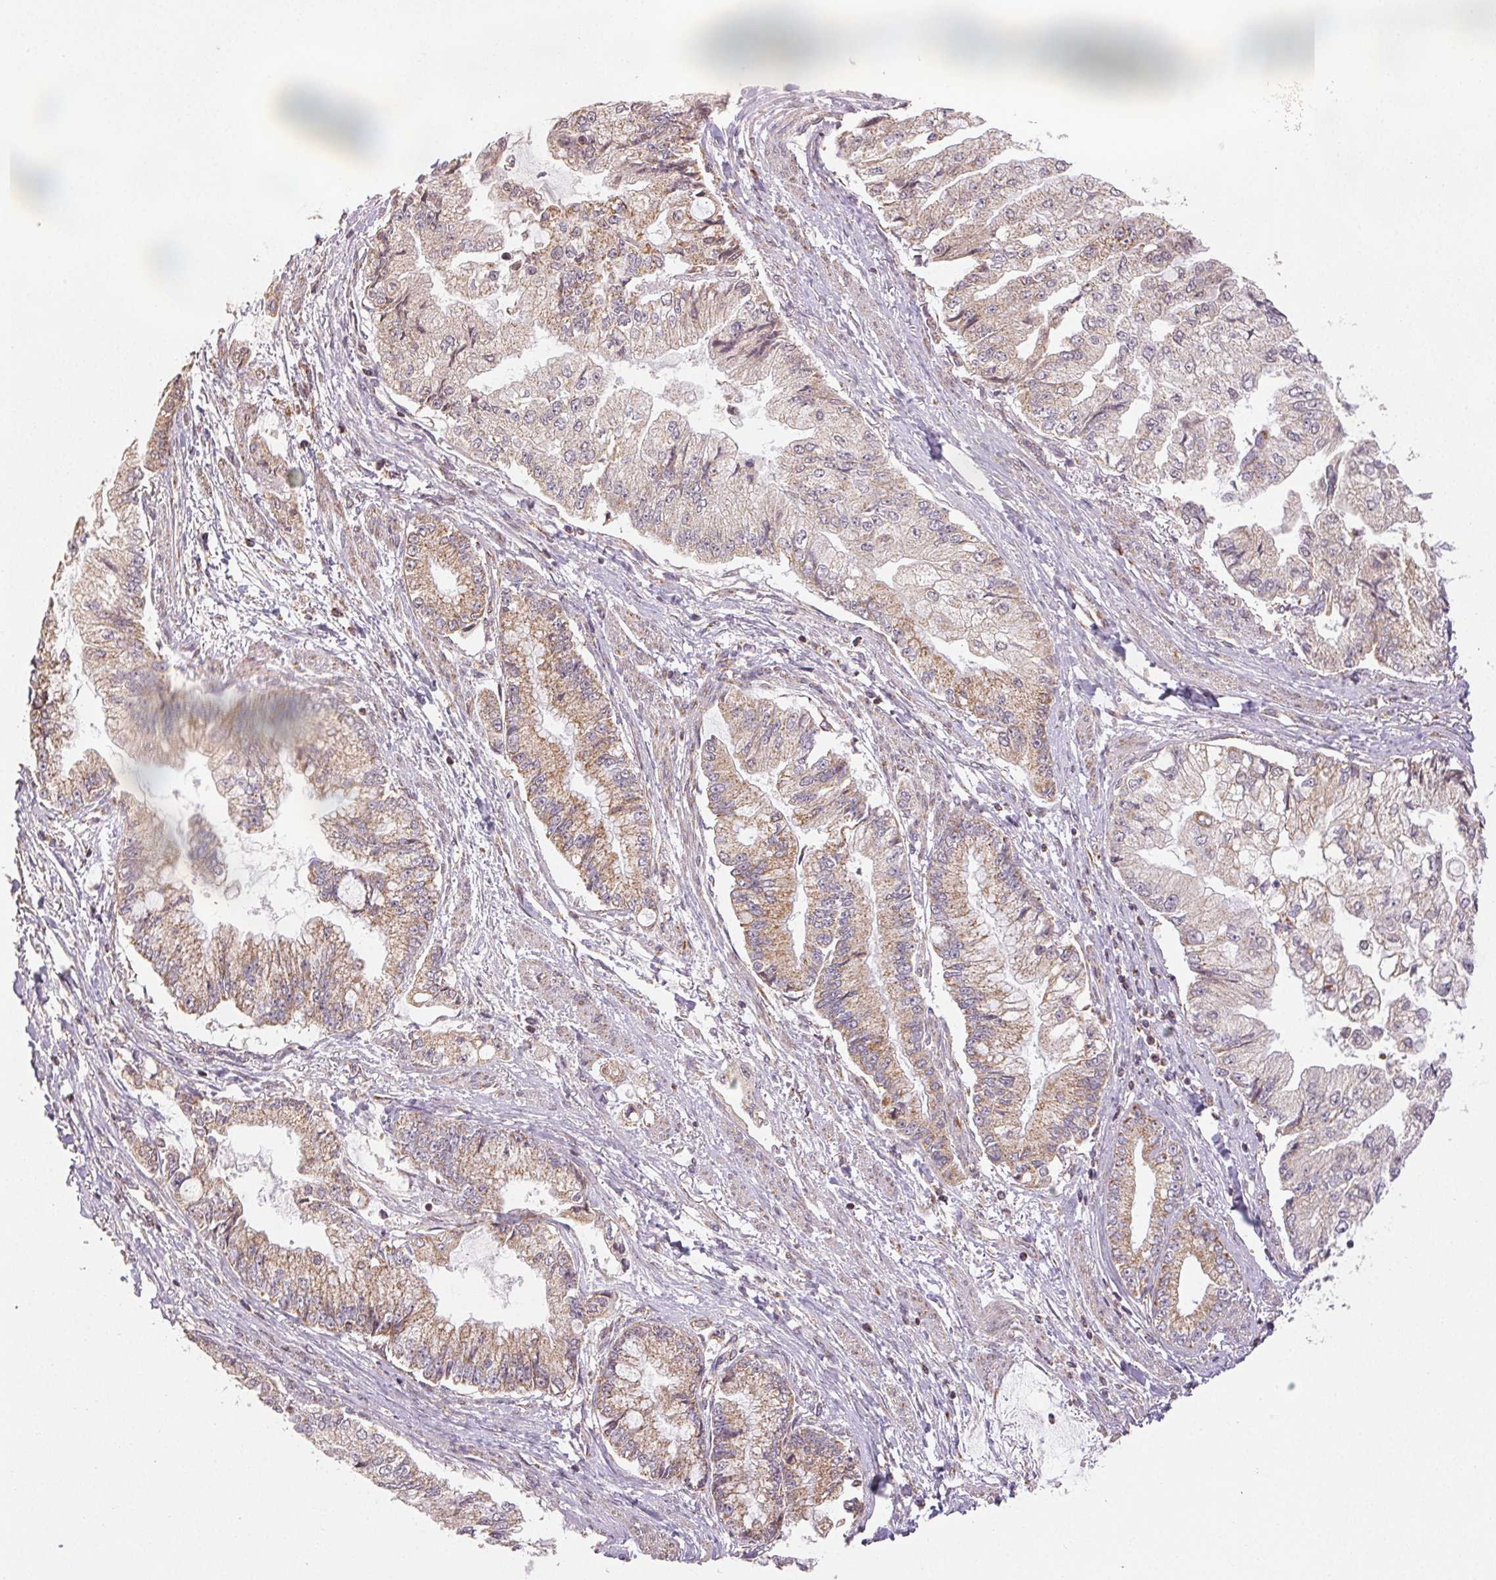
{"staining": {"intensity": "moderate", "quantity": ">75%", "location": "cytoplasmic/membranous"}, "tissue": "stomach cancer", "cell_type": "Tumor cells", "image_type": "cancer", "snomed": [{"axis": "morphology", "description": "Adenocarcinoma, NOS"}, {"axis": "topography", "description": "Stomach, upper"}], "caption": "The histopathology image reveals a brown stain indicating the presence of a protein in the cytoplasmic/membranous of tumor cells in stomach cancer (adenocarcinoma).", "gene": "CLASP1", "patient": {"sex": "female", "age": 74}}